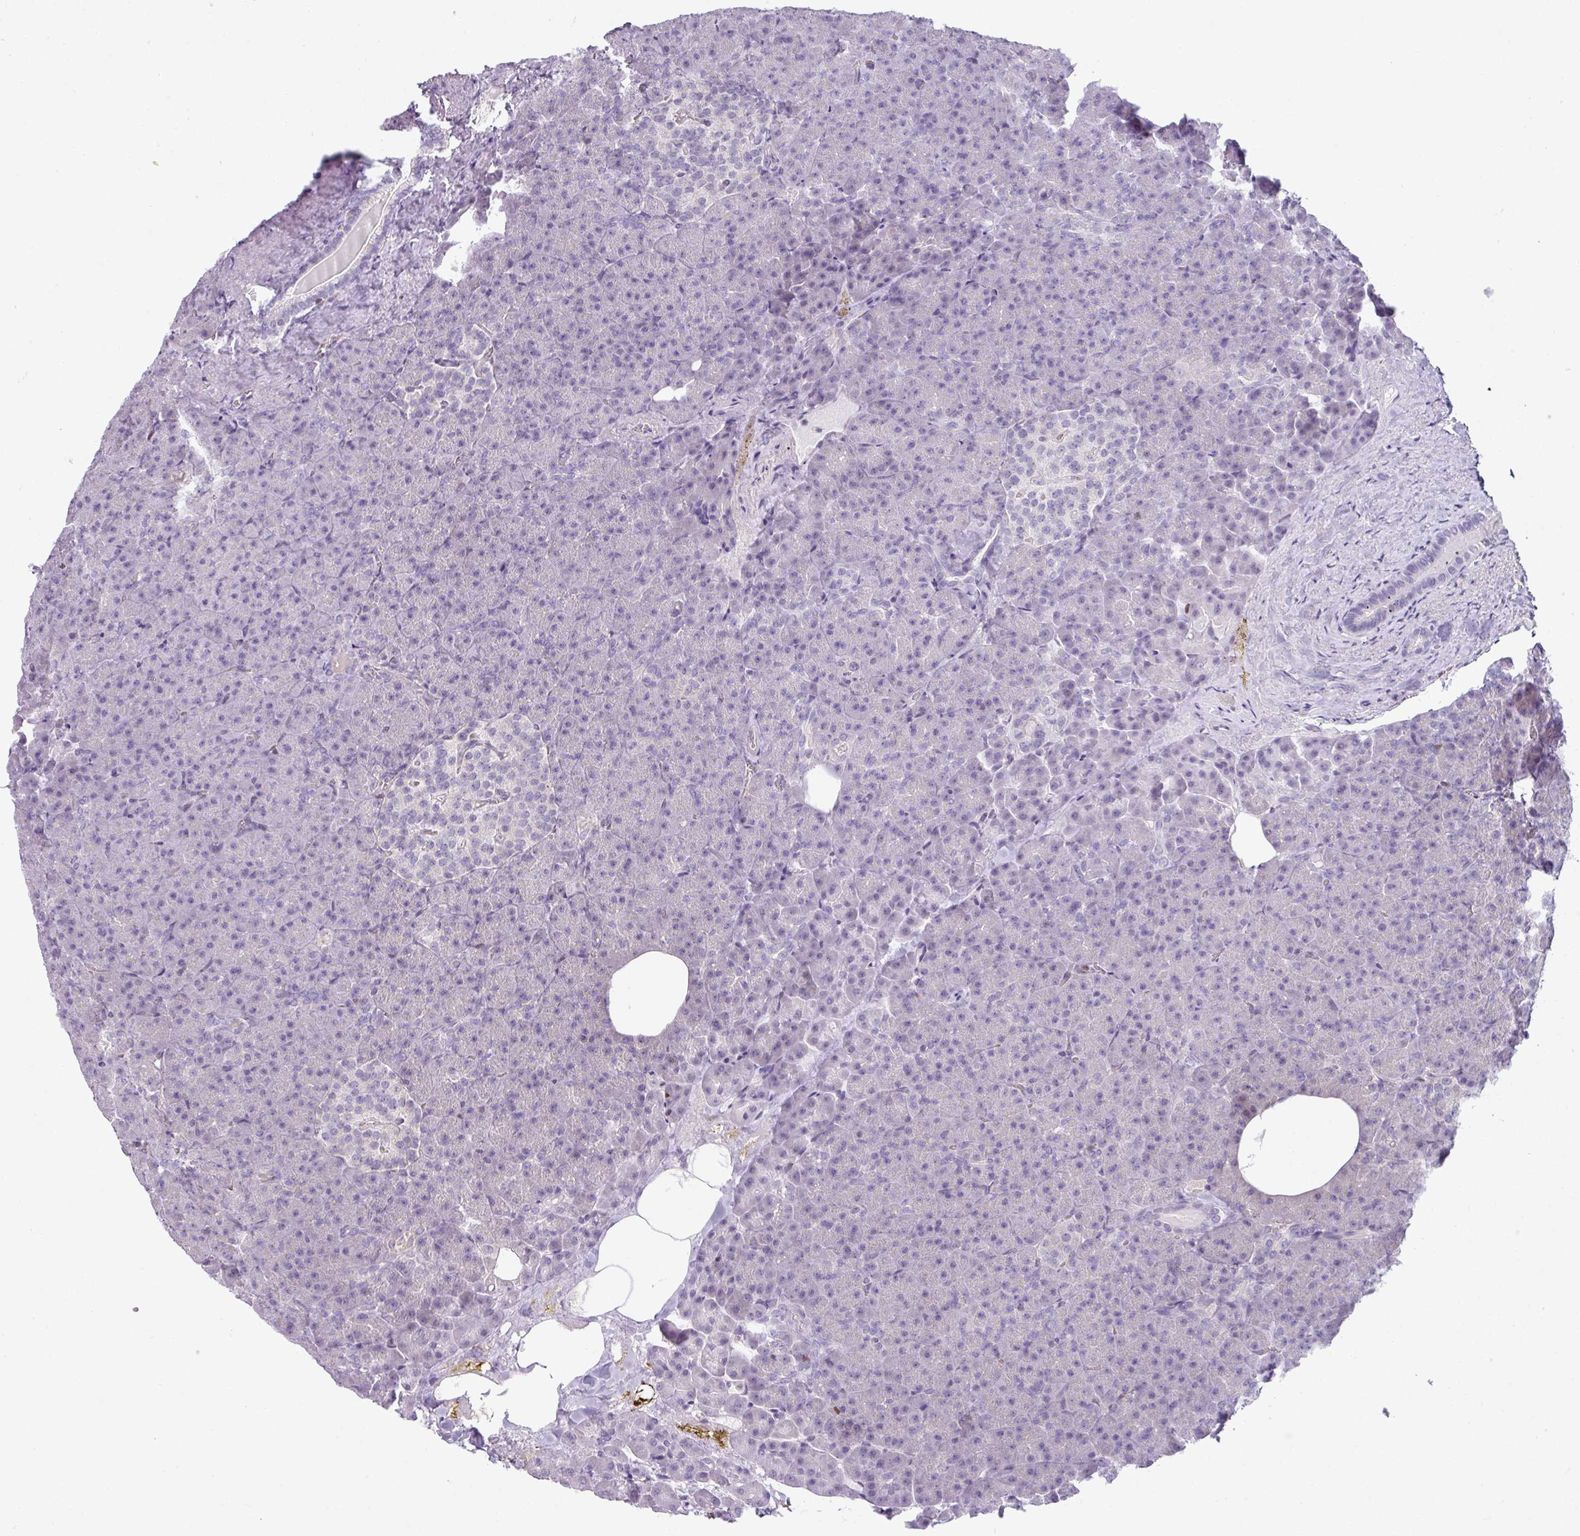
{"staining": {"intensity": "negative", "quantity": "none", "location": "none"}, "tissue": "pancreas", "cell_type": "Exocrine glandular cells", "image_type": "normal", "snomed": [{"axis": "morphology", "description": "Normal tissue, NOS"}, {"axis": "topography", "description": "Pancreas"}], "caption": "A high-resolution histopathology image shows immunohistochemistry staining of unremarkable pancreas, which displays no significant positivity in exocrine glandular cells.", "gene": "STAT5A", "patient": {"sex": "female", "age": 74}}